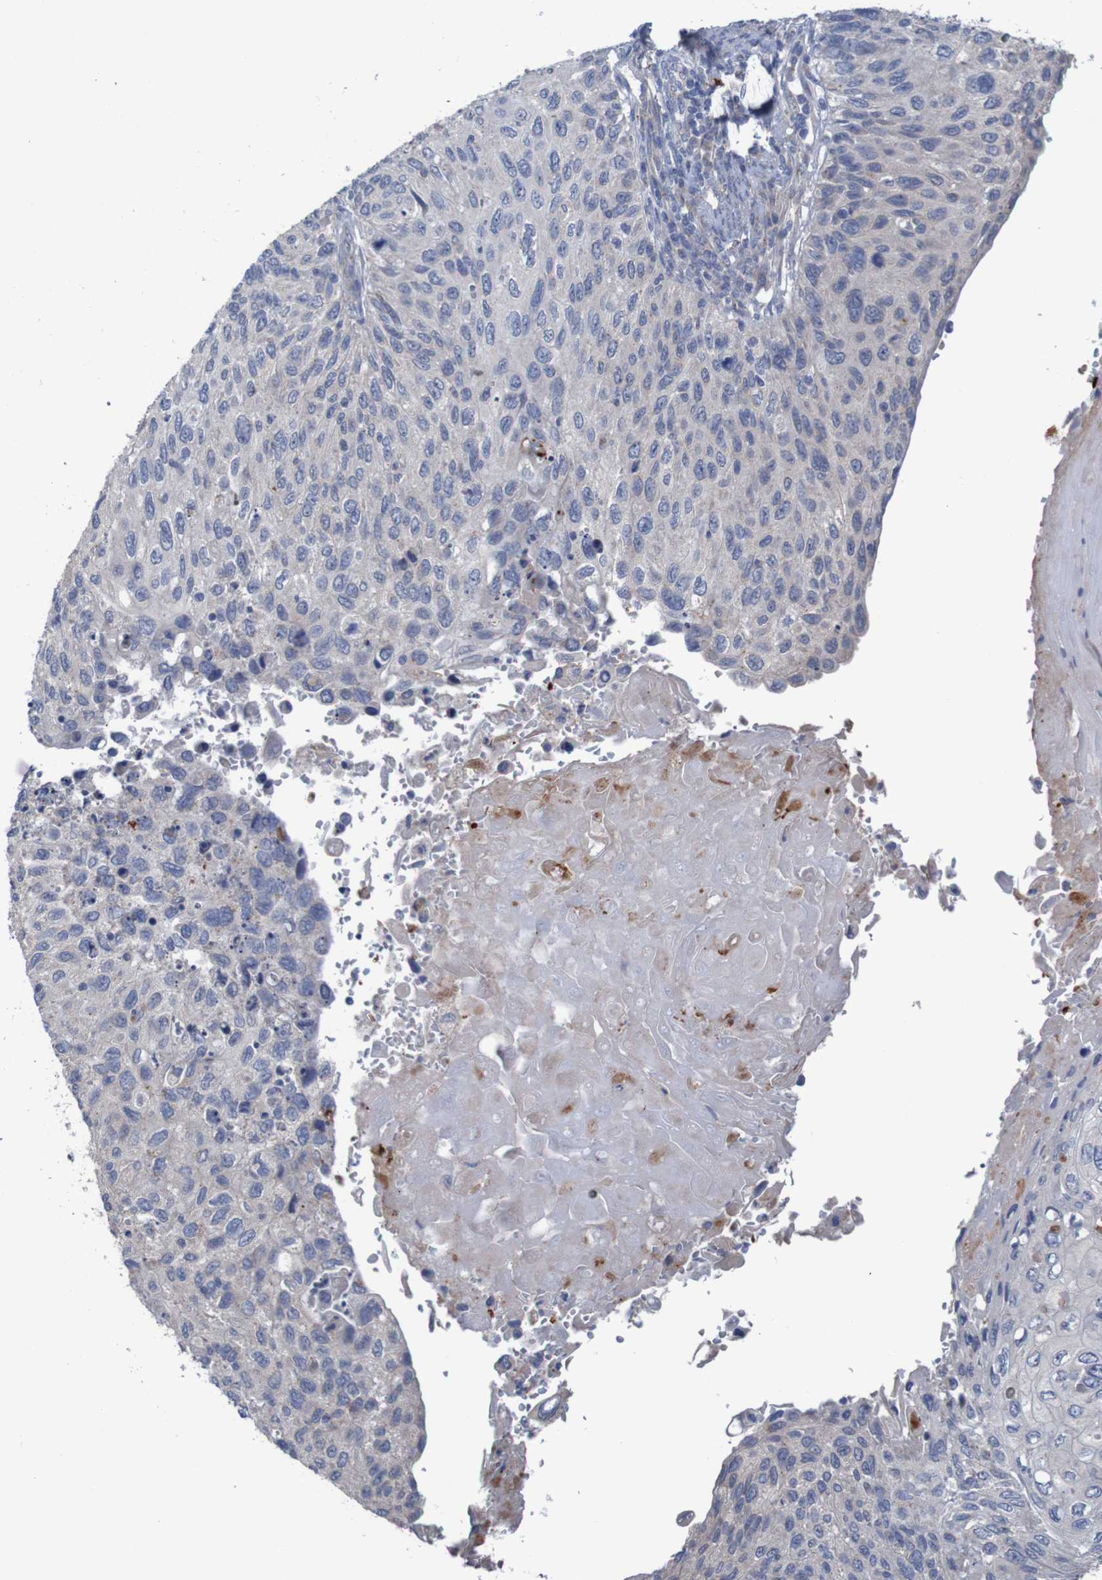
{"staining": {"intensity": "weak", "quantity": ">75%", "location": "cytoplasmic/membranous"}, "tissue": "cervical cancer", "cell_type": "Tumor cells", "image_type": "cancer", "snomed": [{"axis": "morphology", "description": "Squamous cell carcinoma, NOS"}, {"axis": "topography", "description": "Cervix"}], "caption": "Immunohistochemistry of human cervical squamous cell carcinoma reveals low levels of weak cytoplasmic/membranous staining in approximately >75% of tumor cells.", "gene": "ANGPT4", "patient": {"sex": "female", "age": 70}}